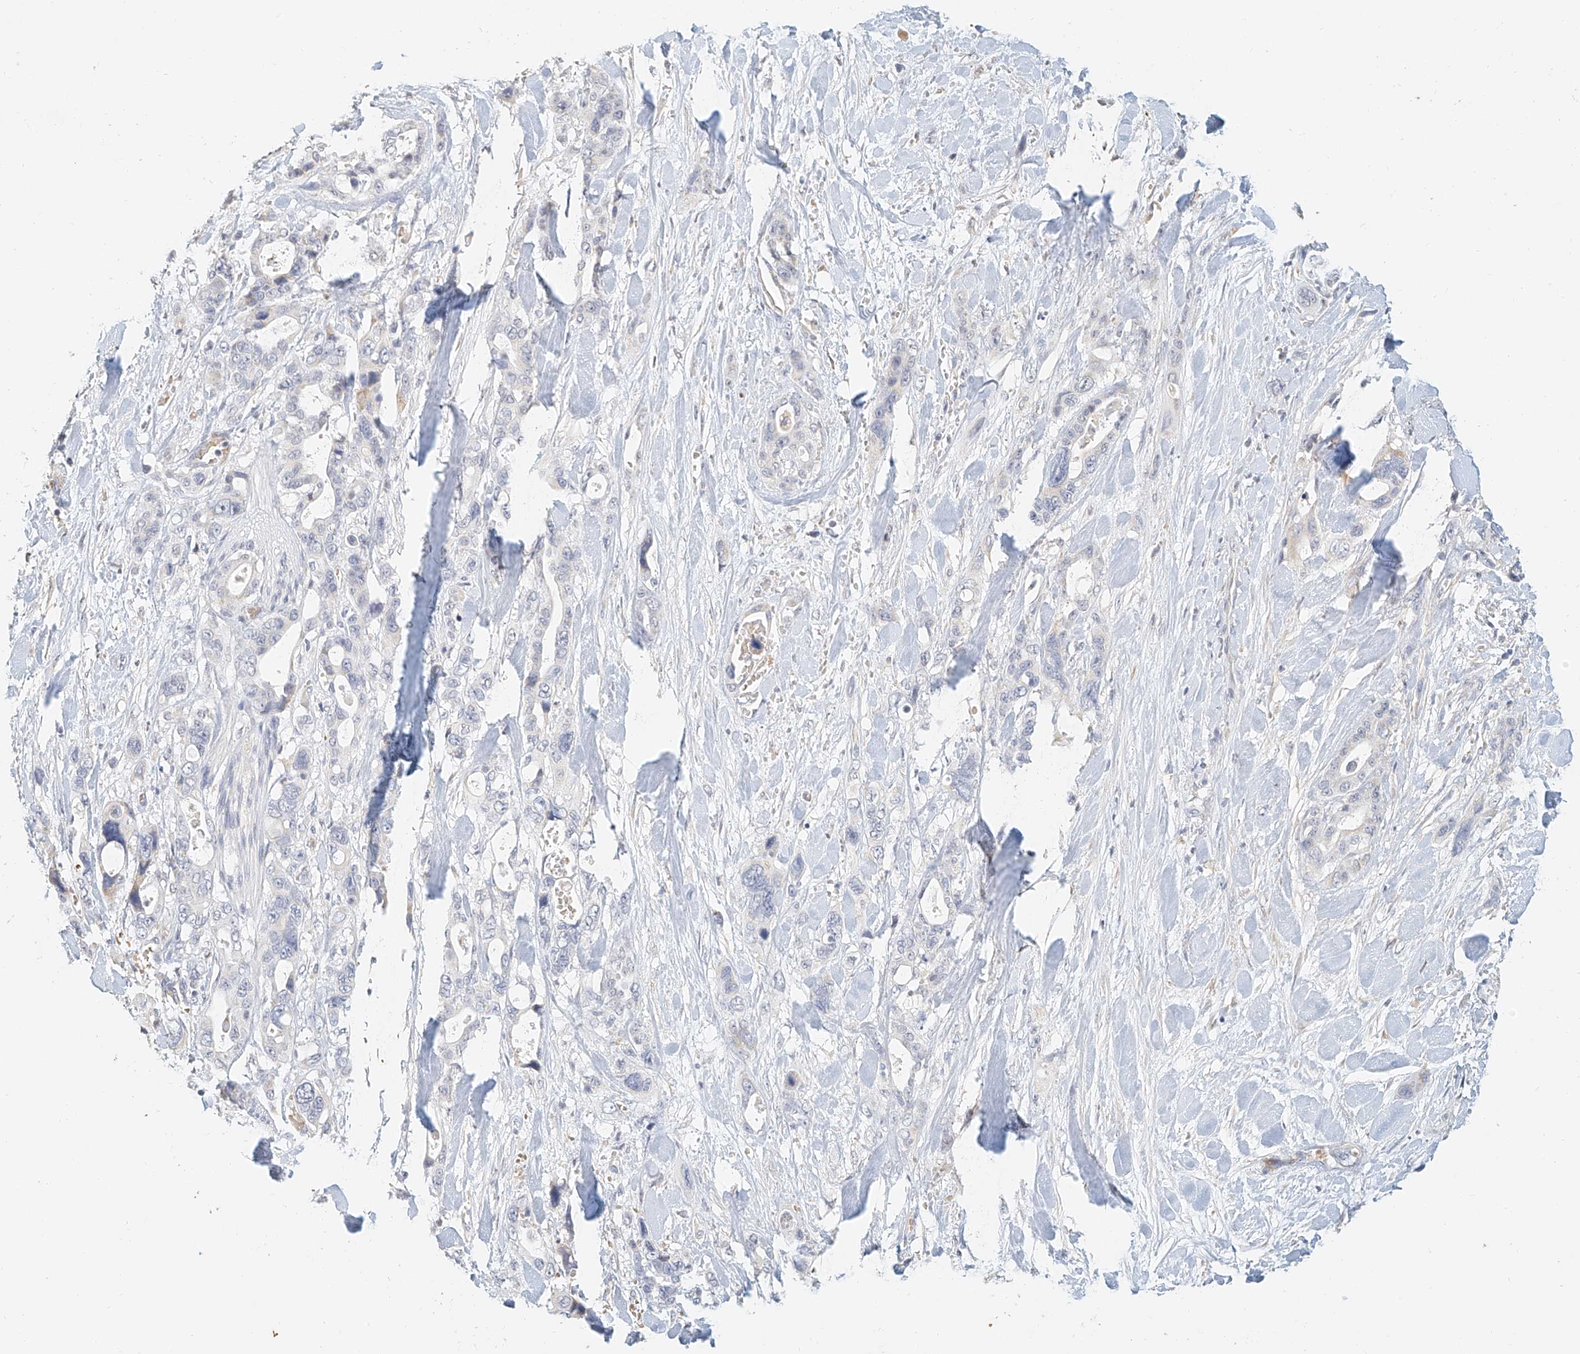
{"staining": {"intensity": "negative", "quantity": "none", "location": "none"}, "tissue": "pancreatic cancer", "cell_type": "Tumor cells", "image_type": "cancer", "snomed": [{"axis": "morphology", "description": "Adenocarcinoma, NOS"}, {"axis": "topography", "description": "Pancreas"}], "caption": "This is an immunohistochemistry micrograph of adenocarcinoma (pancreatic). There is no staining in tumor cells.", "gene": "CXorf58", "patient": {"sex": "male", "age": 46}}